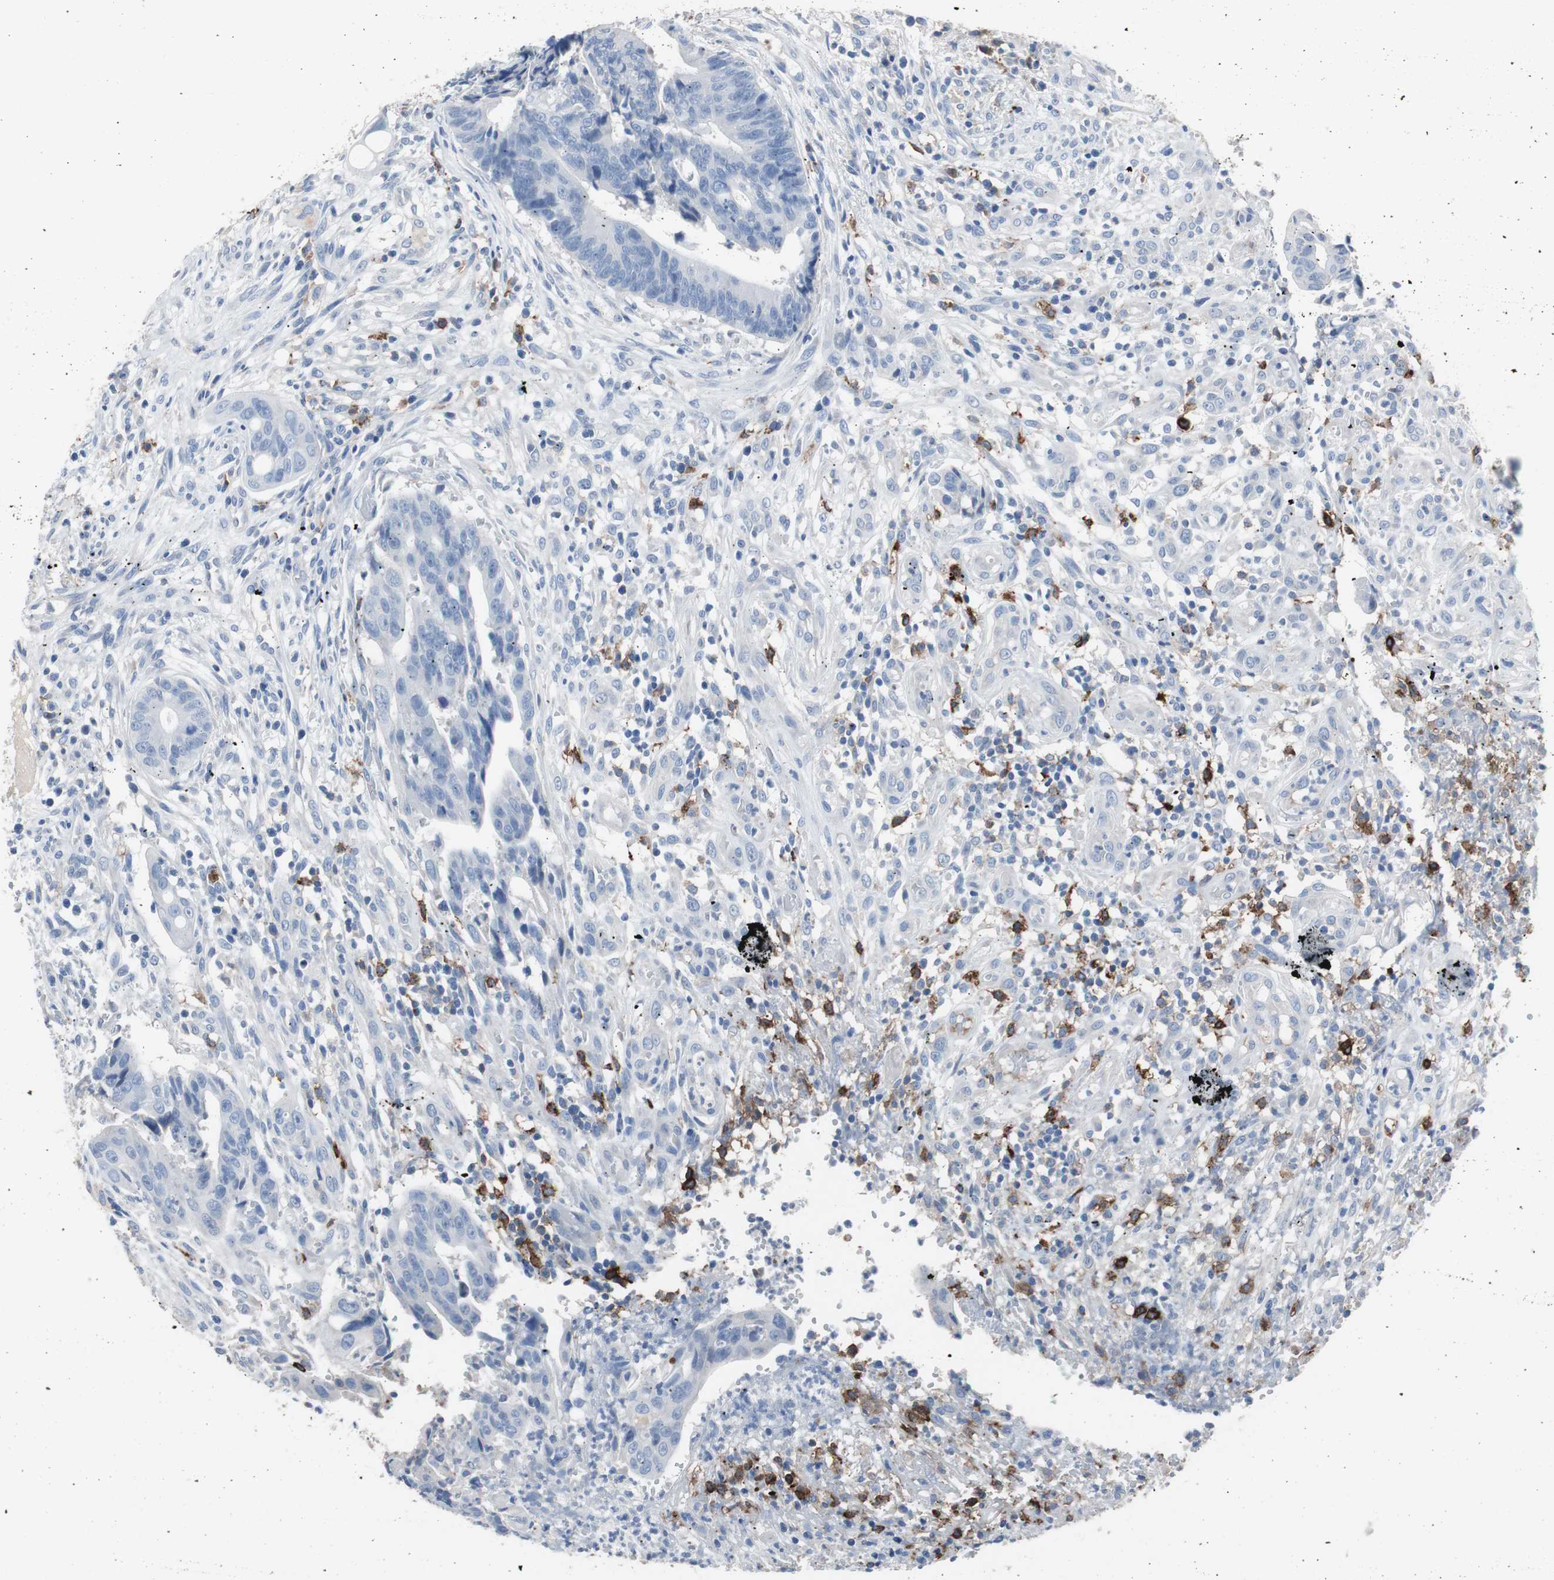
{"staining": {"intensity": "negative", "quantity": "none", "location": "none"}, "tissue": "colorectal cancer", "cell_type": "Tumor cells", "image_type": "cancer", "snomed": [{"axis": "morphology", "description": "Adenocarcinoma, NOS"}, {"axis": "topography", "description": "Colon"}], "caption": "Tumor cells are negative for protein expression in human adenocarcinoma (colorectal).", "gene": "FCGR2B", "patient": {"sex": "female", "age": 57}}